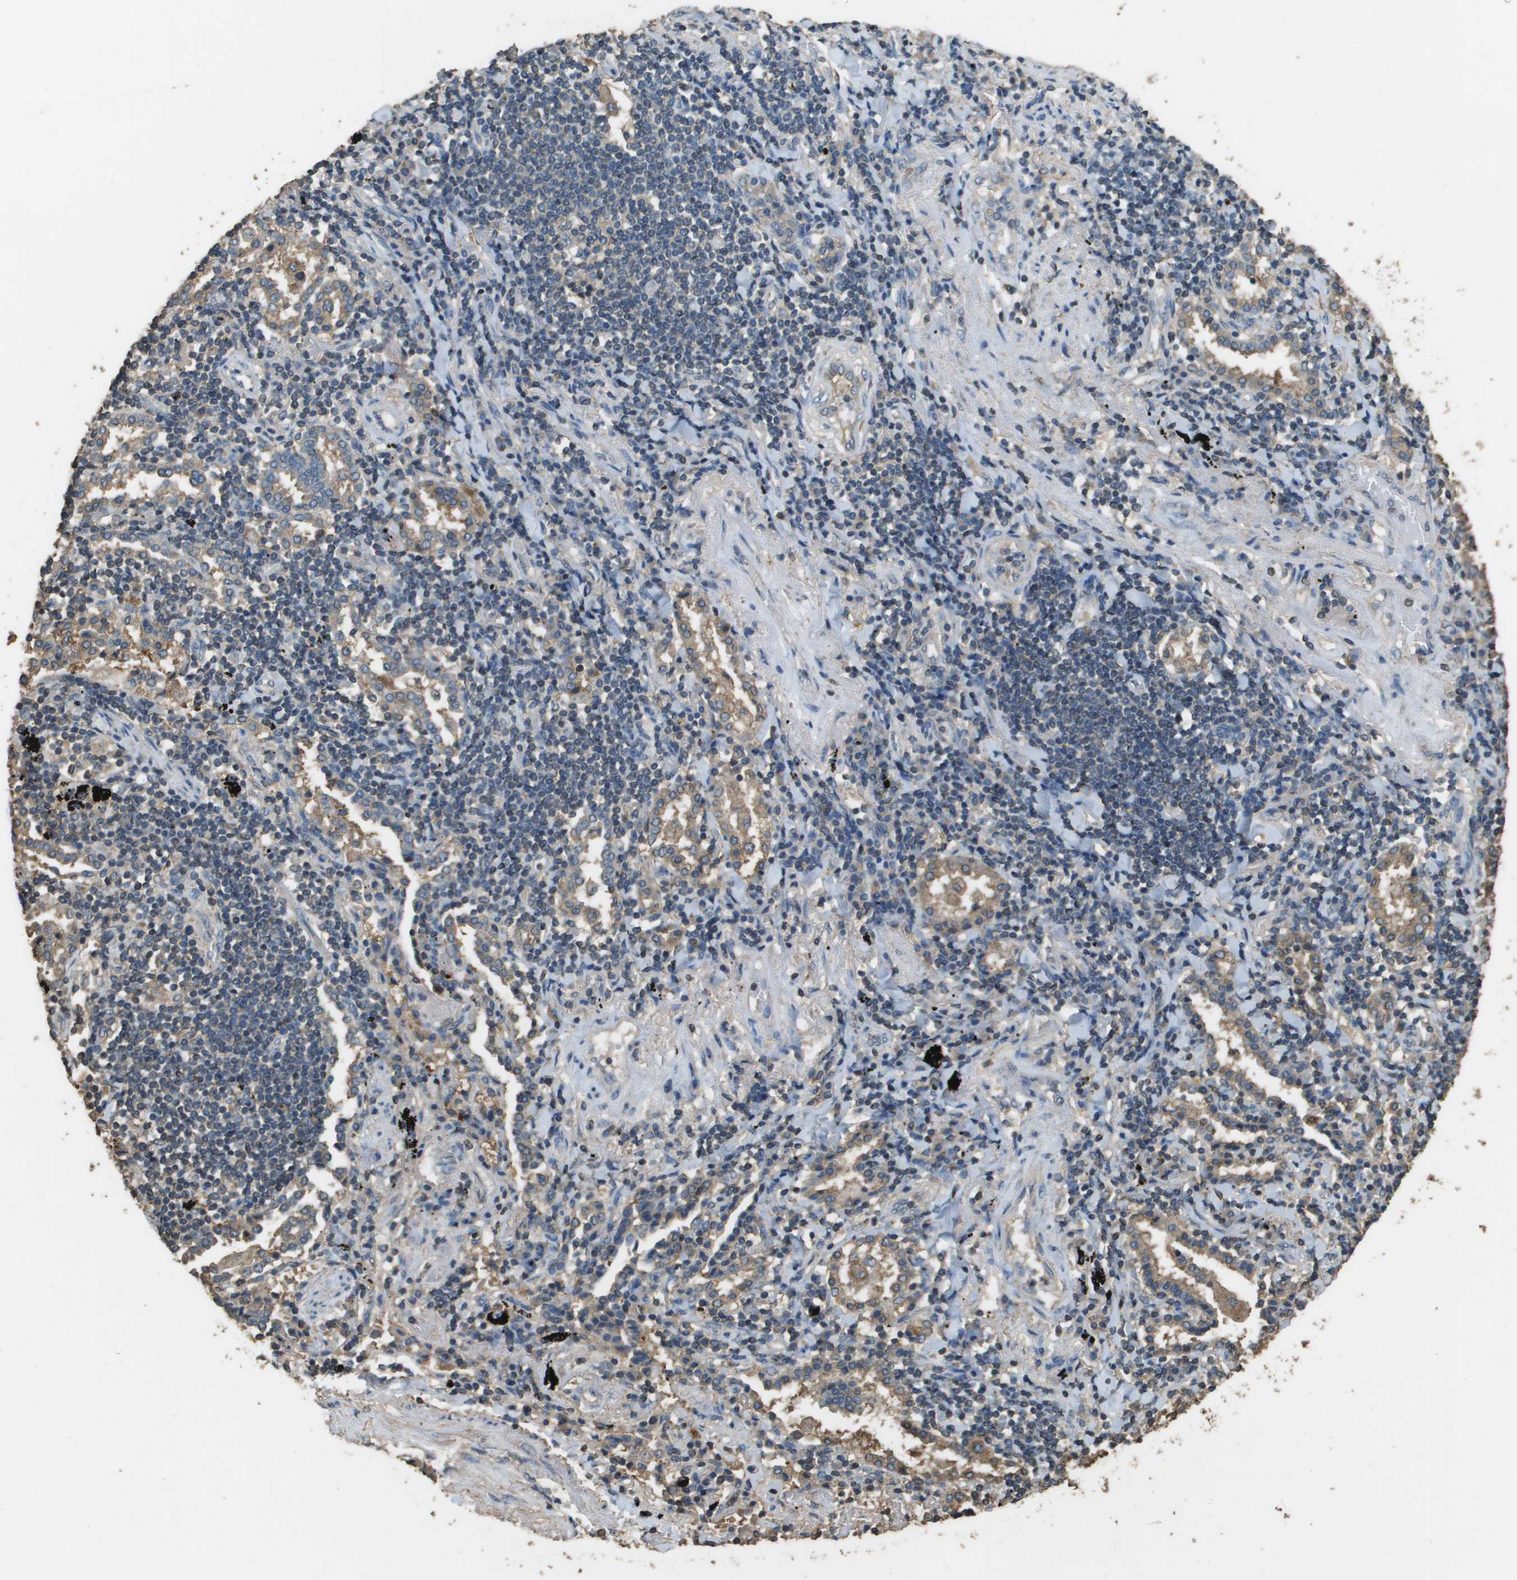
{"staining": {"intensity": "moderate", "quantity": ">75%", "location": "cytoplasmic/membranous"}, "tissue": "lung cancer", "cell_type": "Tumor cells", "image_type": "cancer", "snomed": [{"axis": "morphology", "description": "Adenocarcinoma, NOS"}, {"axis": "topography", "description": "Lung"}], "caption": "Immunohistochemistry (IHC) of human lung adenocarcinoma demonstrates medium levels of moderate cytoplasmic/membranous staining in about >75% of tumor cells. Nuclei are stained in blue.", "gene": "MS4A7", "patient": {"sex": "female", "age": 65}}